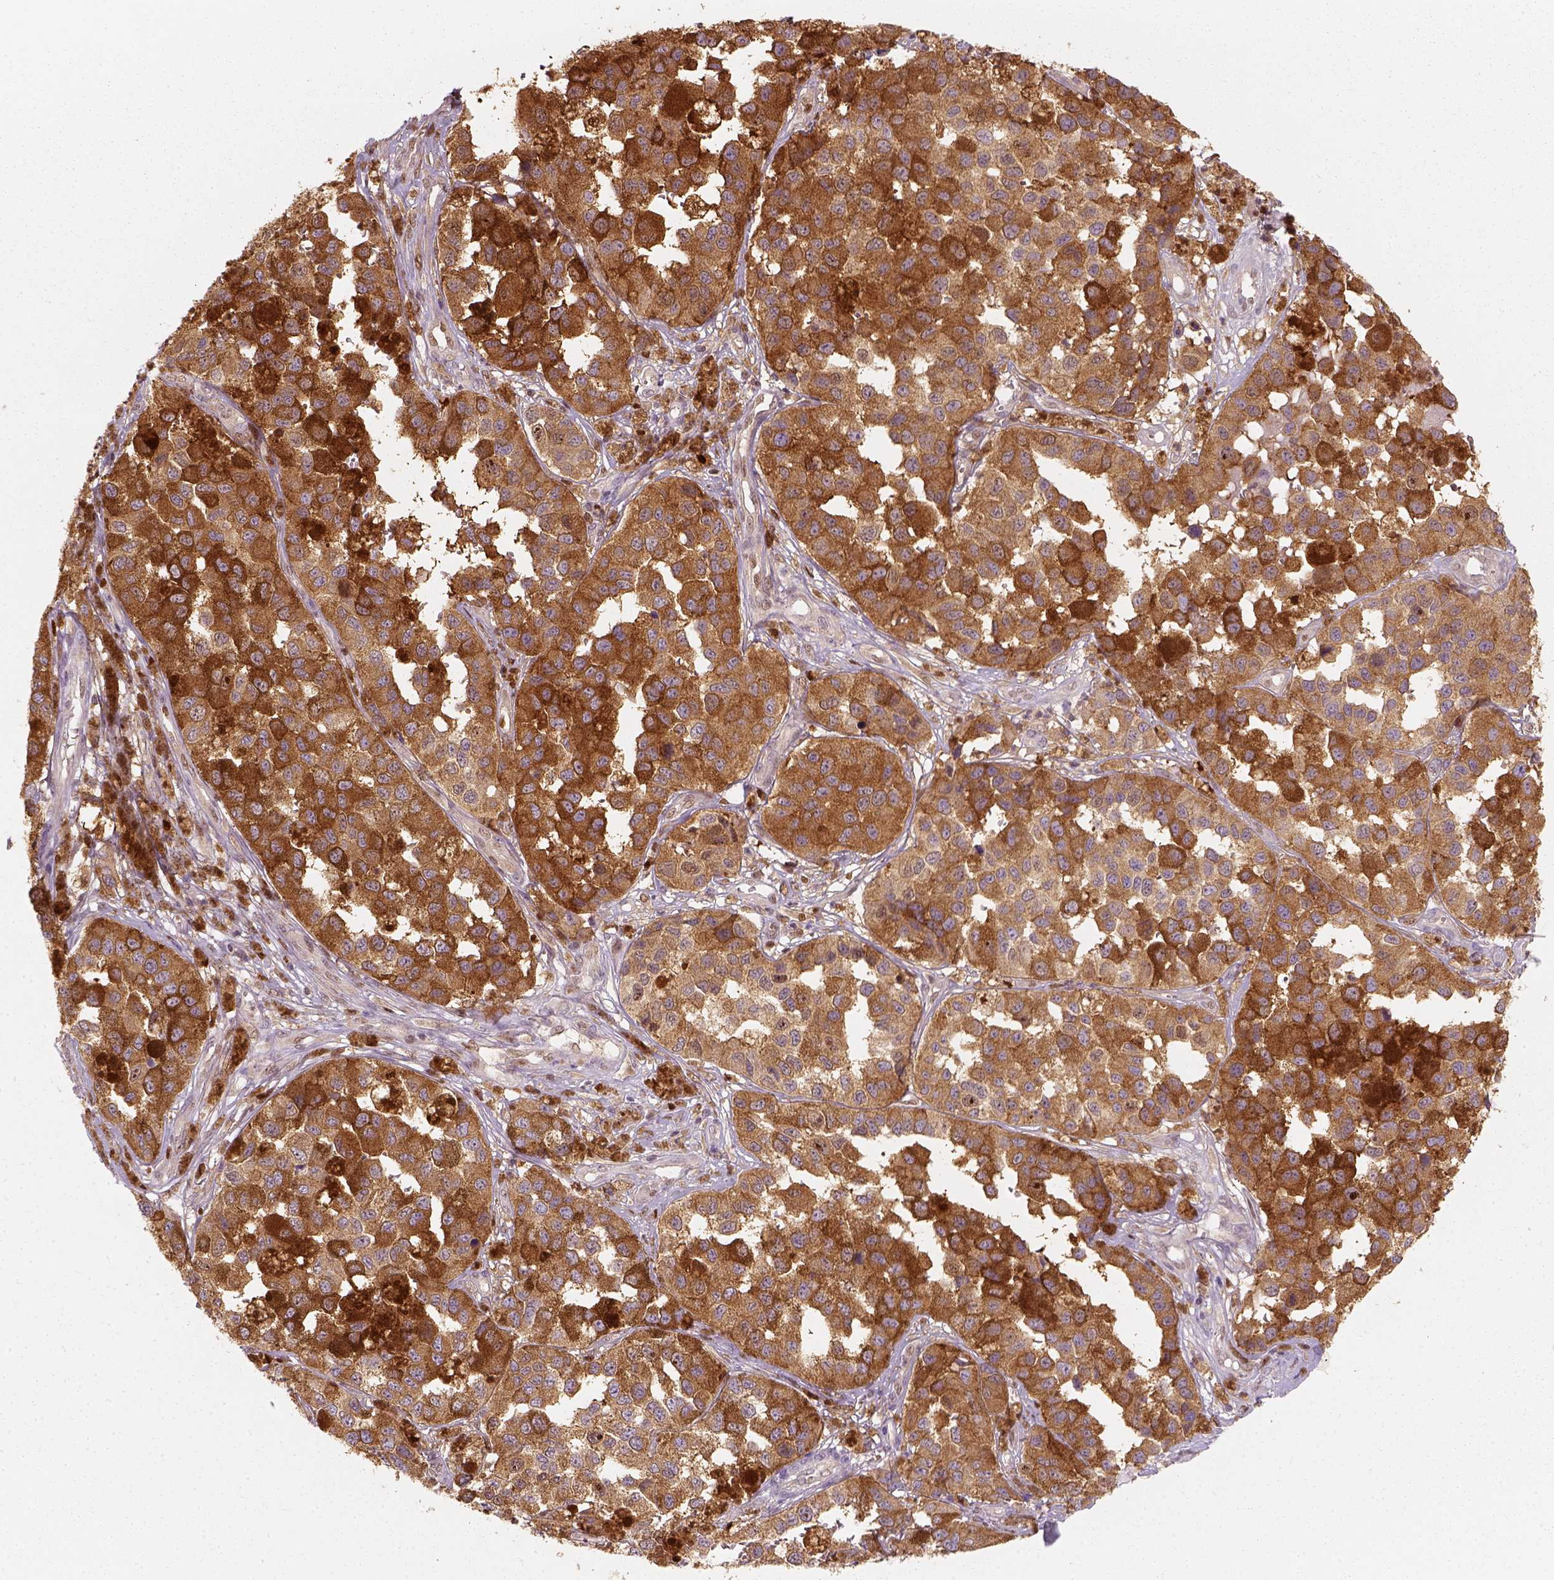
{"staining": {"intensity": "strong", "quantity": ">75%", "location": "cytoplasmic/membranous"}, "tissue": "melanoma", "cell_type": "Tumor cells", "image_type": "cancer", "snomed": [{"axis": "morphology", "description": "Malignant melanoma, NOS"}, {"axis": "topography", "description": "Skin"}], "caption": "Protein staining by immunohistochemistry (IHC) reveals strong cytoplasmic/membranous expression in approximately >75% of tumor cells in melanoma.", "gene": "SQSTM1", "patient": {"sex": "female", "age": 58}}